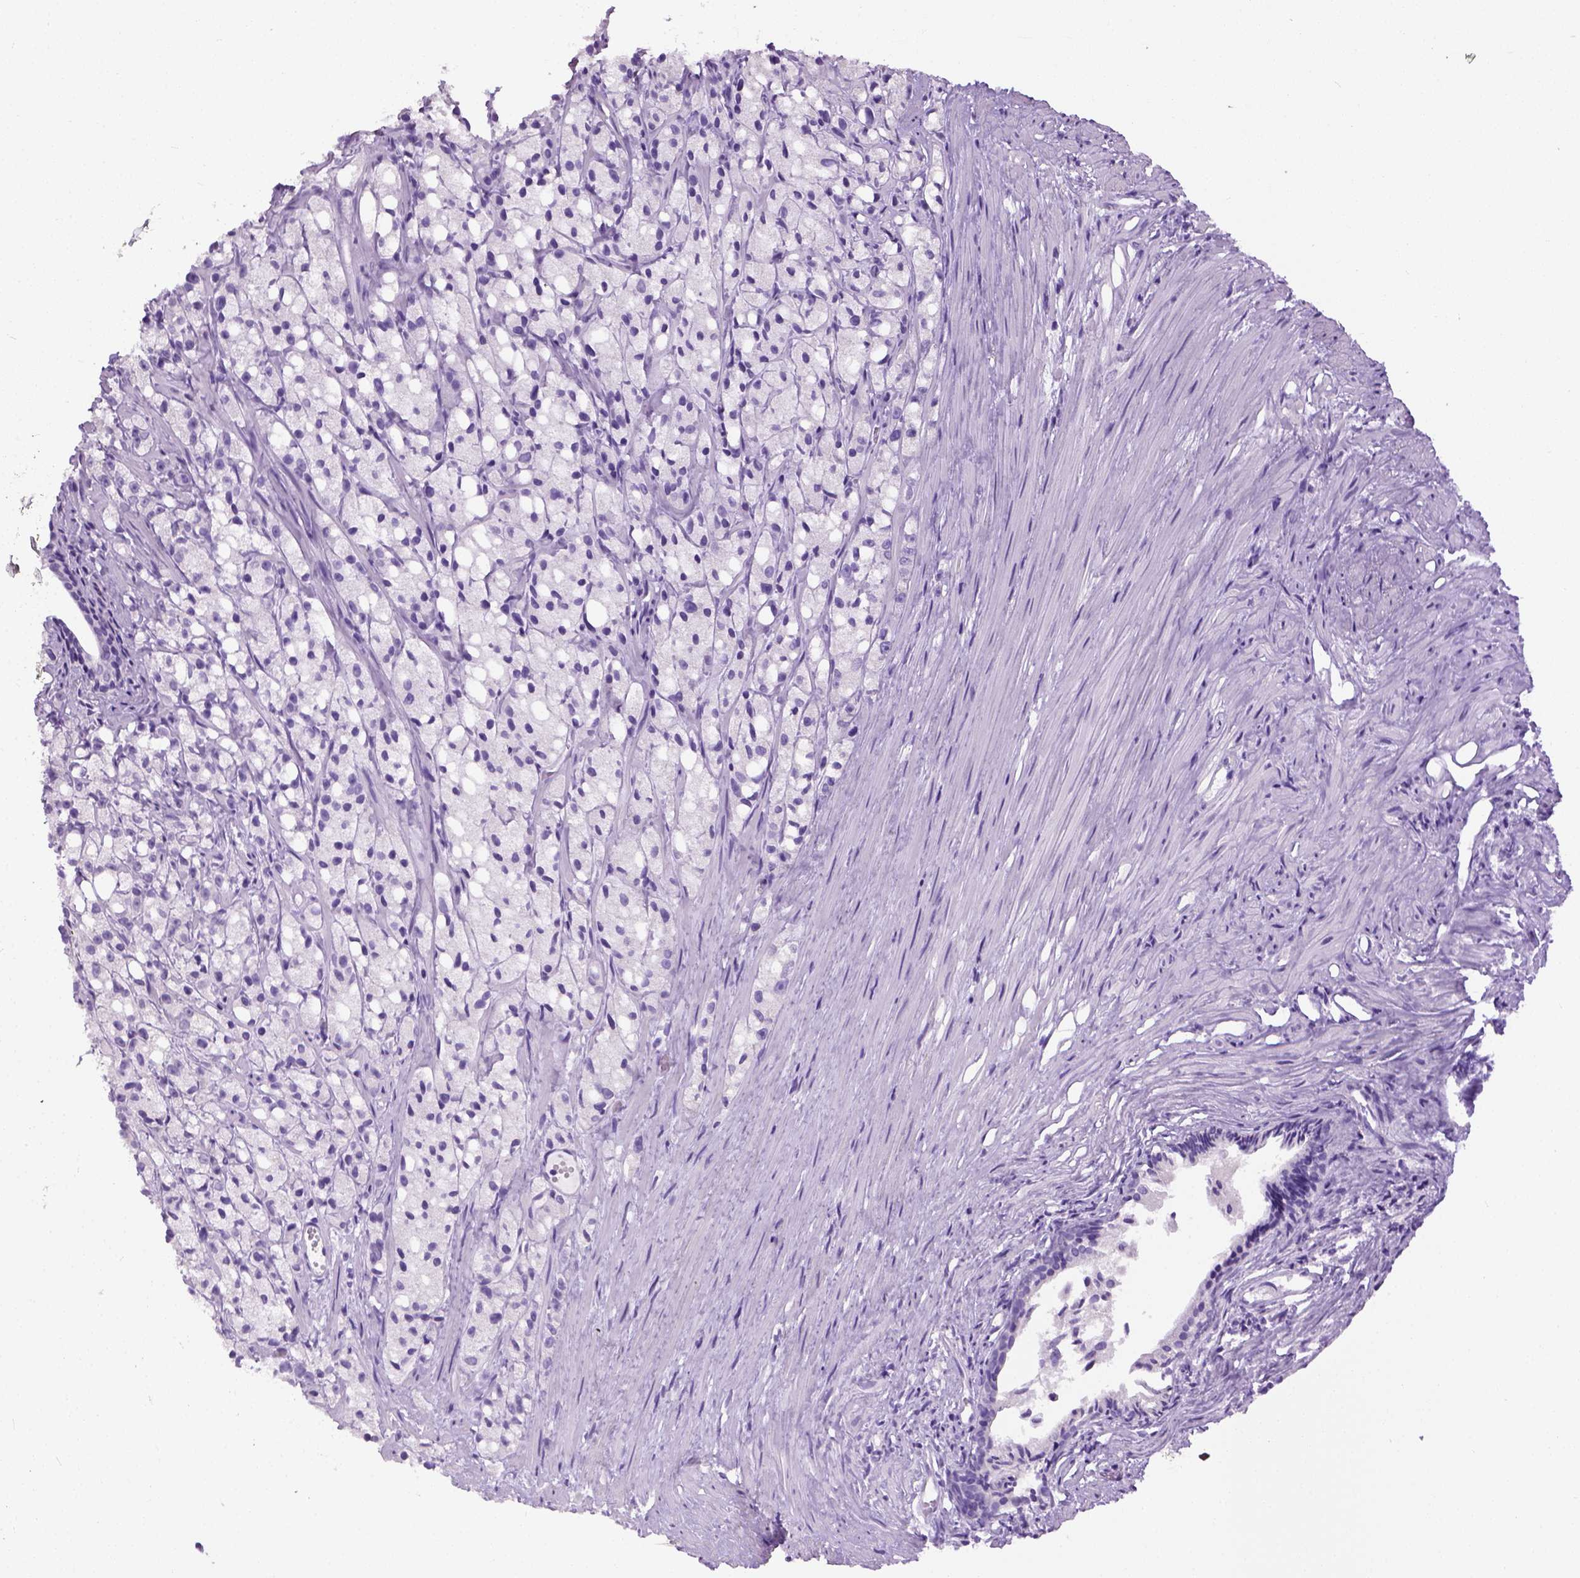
{"staining": {"intensity": "negative", "quantity": "none", "location": "none"}, "tissue": "prostate cancer", "cell_type": "Tumor cells", "image_type": "cancer", "snomed": [{"axis": "morphology", "description": "Adenocarcinoma, High grade"}, {"axis": "topography", "description": "Prostate"}], "caption": "Immunohistochemistry histopathology image of neoplastic tissue: prostate cancer stained with DAB (3,3'-diaminobenzidine) demonstrates no significant protein positivity in tumor cells.", "gene": "CYP24A1", "patient": {"sex": "male", "age": 75}}